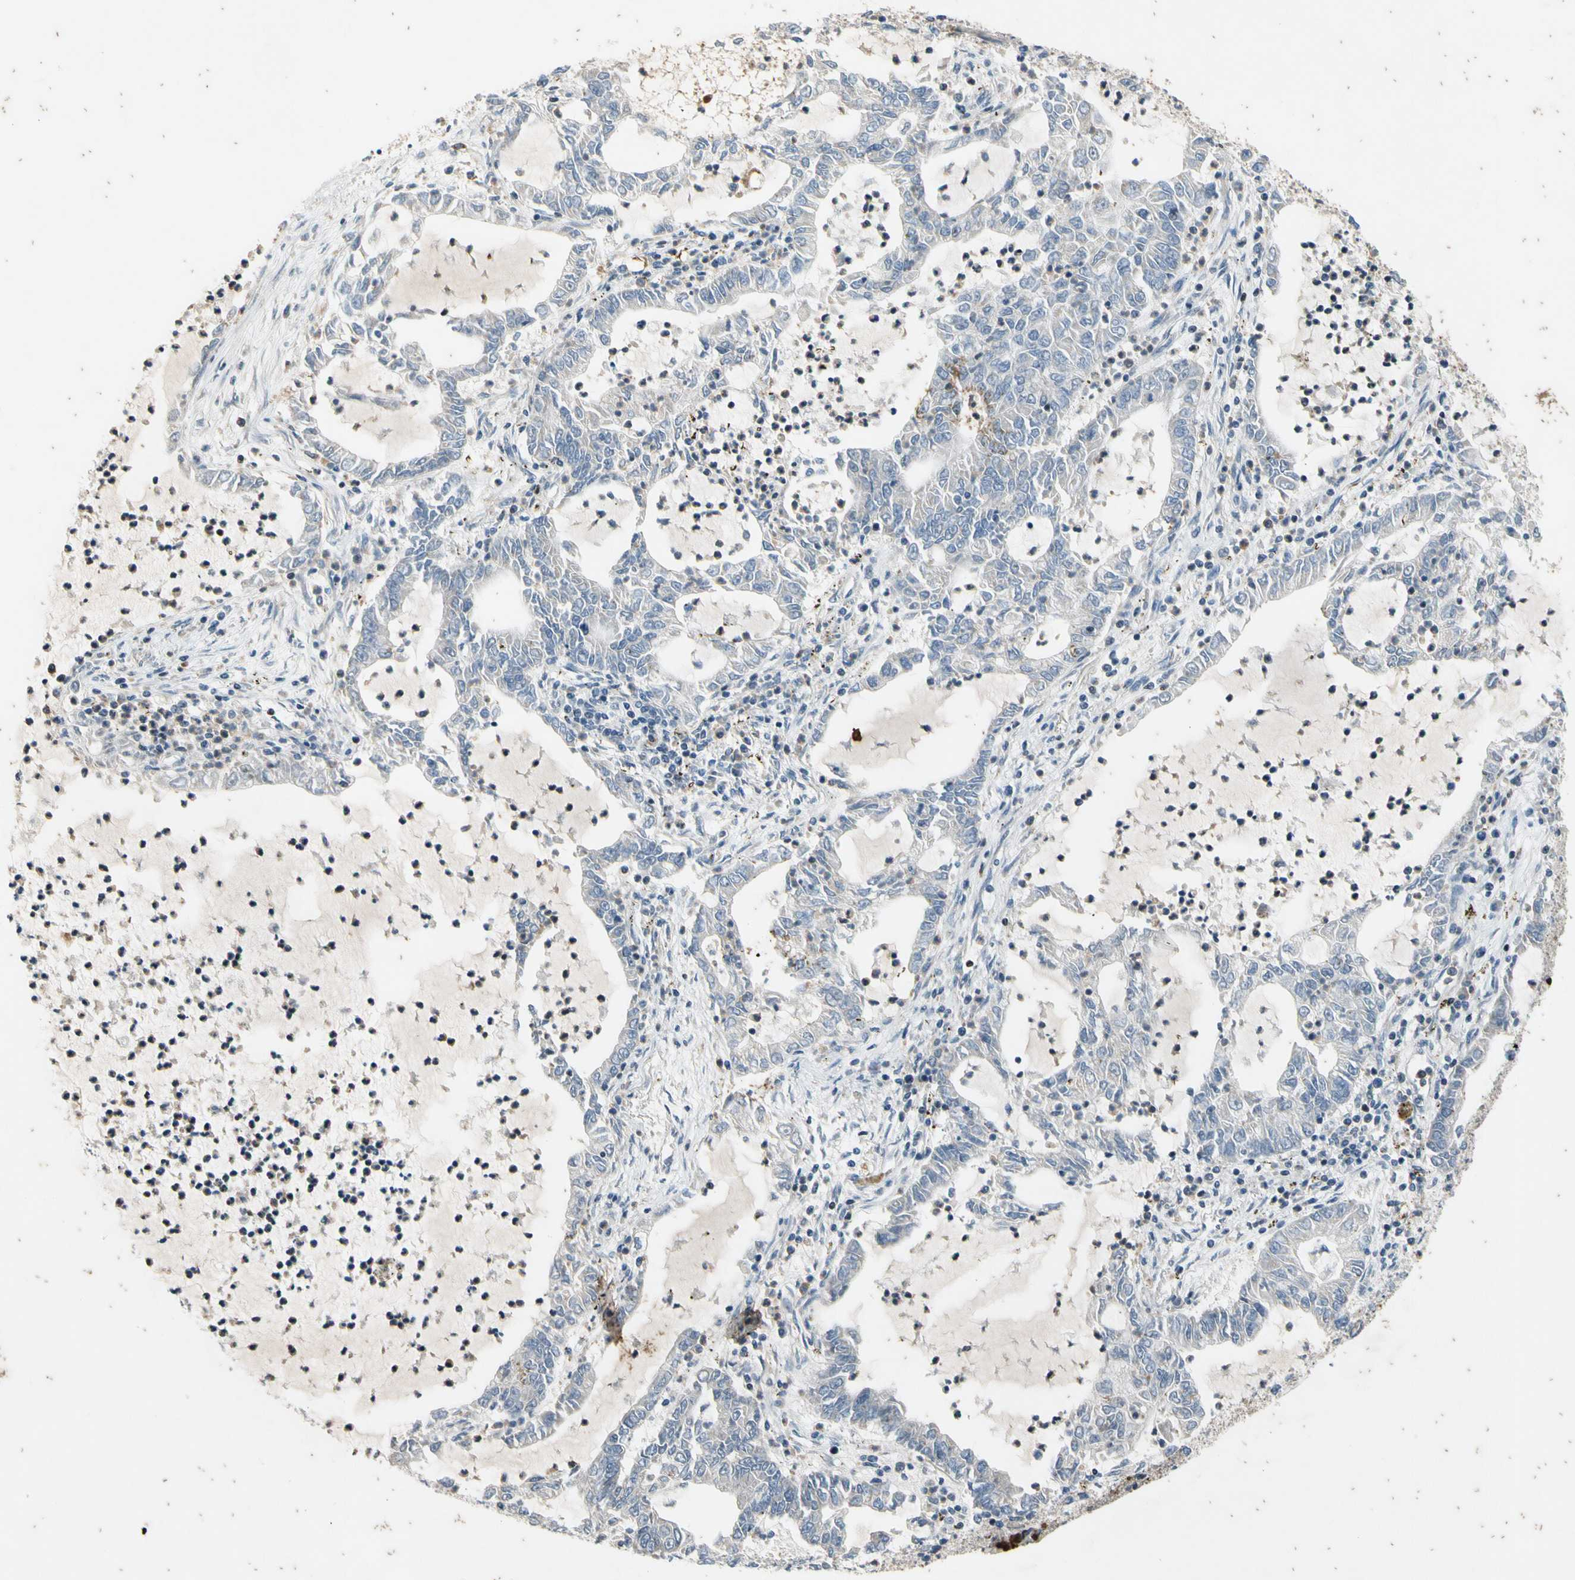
{"staining": {"intensity": "negative", "quantity": "none", "location": "none"}, "tissue": "lung cancer", "cell_type": "Tumor cells", "image_type": "cancer", "snomed": [{"axis": "morphology", "description": "Adenocarcinoma, NOS"}, {"axis": "topography", "description": "Lung"}], "caption": "Adenocarcinoma (lung) was stained to show a protein in brown. There is no significant staining in tumor cells. The staining is performed using DAB brown chromogen with nuclei counter-stained in using hematoxylin.", "gene": "TBX21", "patient": {"sex": "female", "age": 51}}